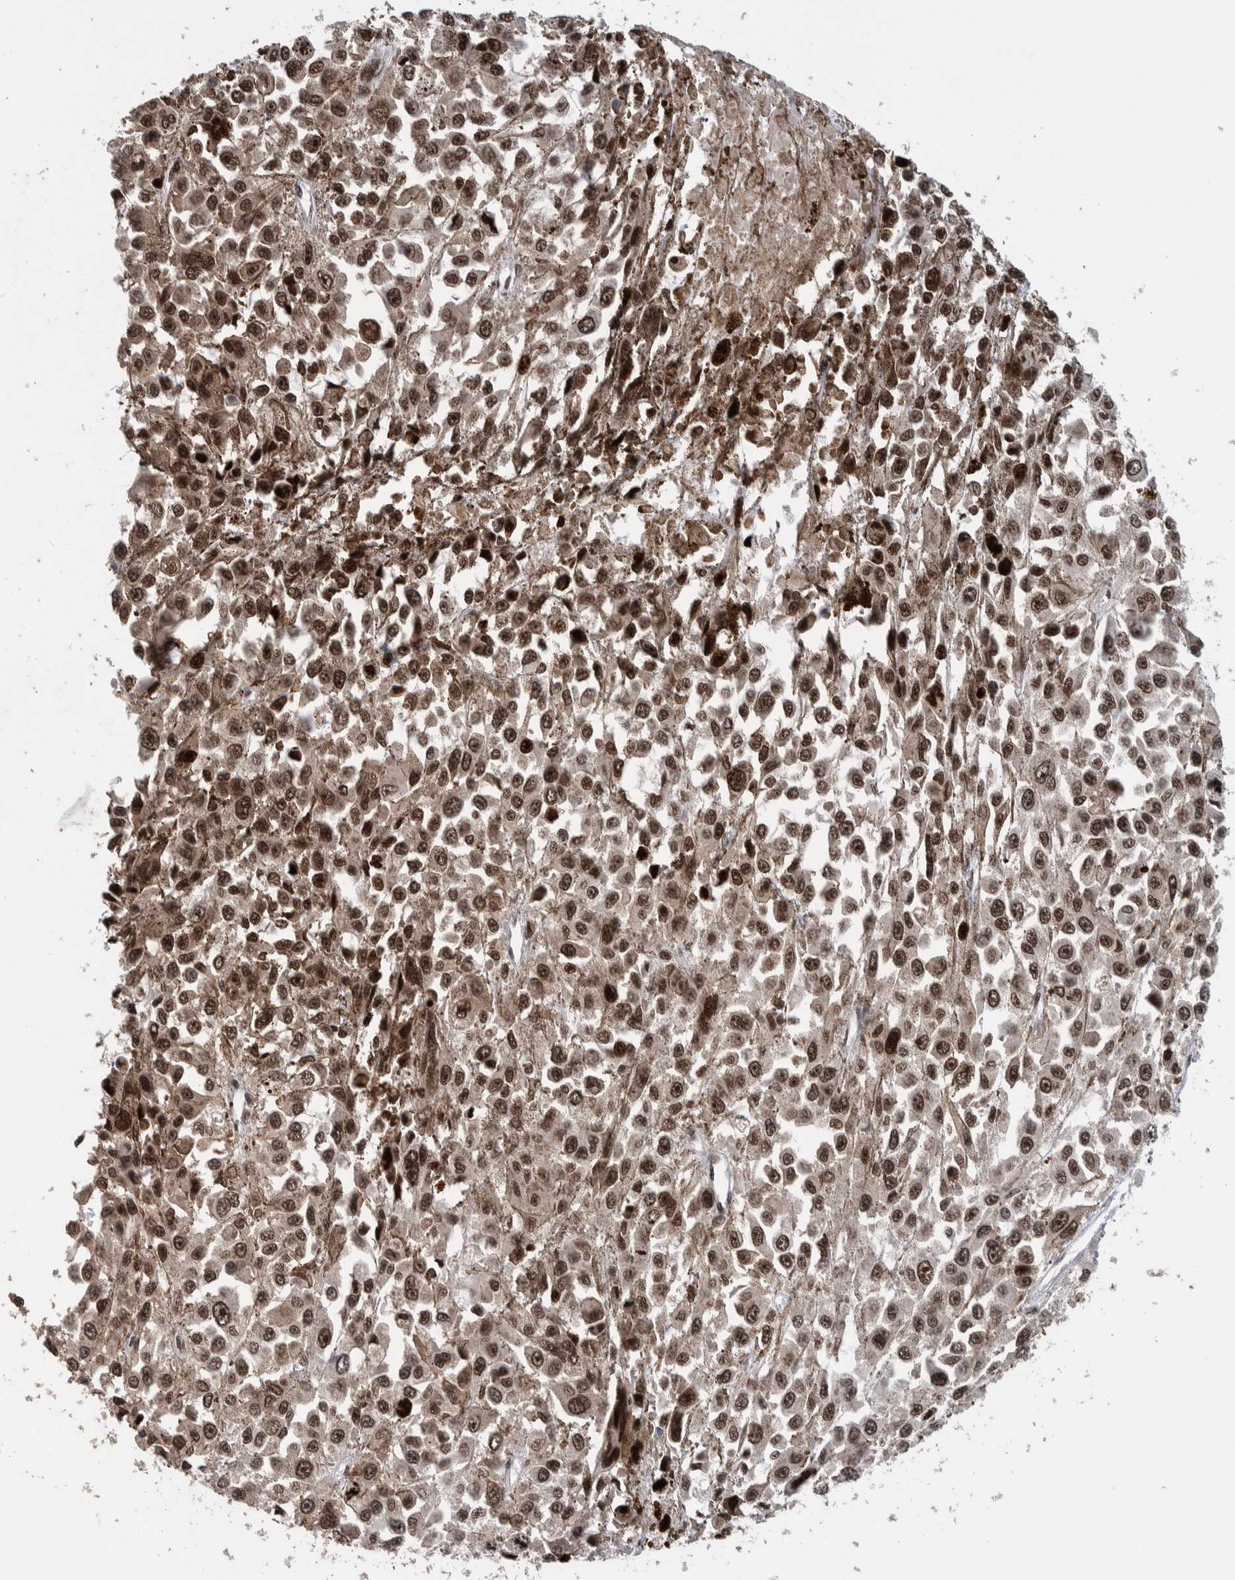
{"staining": {"intensity": "moderate", "quantity": ">75%", "location": "nuclear"}, "tissue": "melanoma", "cell_type": "Tumor cells", "image_type": "cancer", "snomed": [{"axis": "morphology", "description": "Malignant melanoma, Metastatic site"}, {"axis": "topography", "description": "Lymph node"}], "caption": "Protein staining demonstrates moderate nuclear positivity in about >75% of tumor cells in melanoma. The protein is shown in brown color, while the nuclei are stained blue.", "gene": "CHD4", "patient": {"sex": "male", "age": 59}}